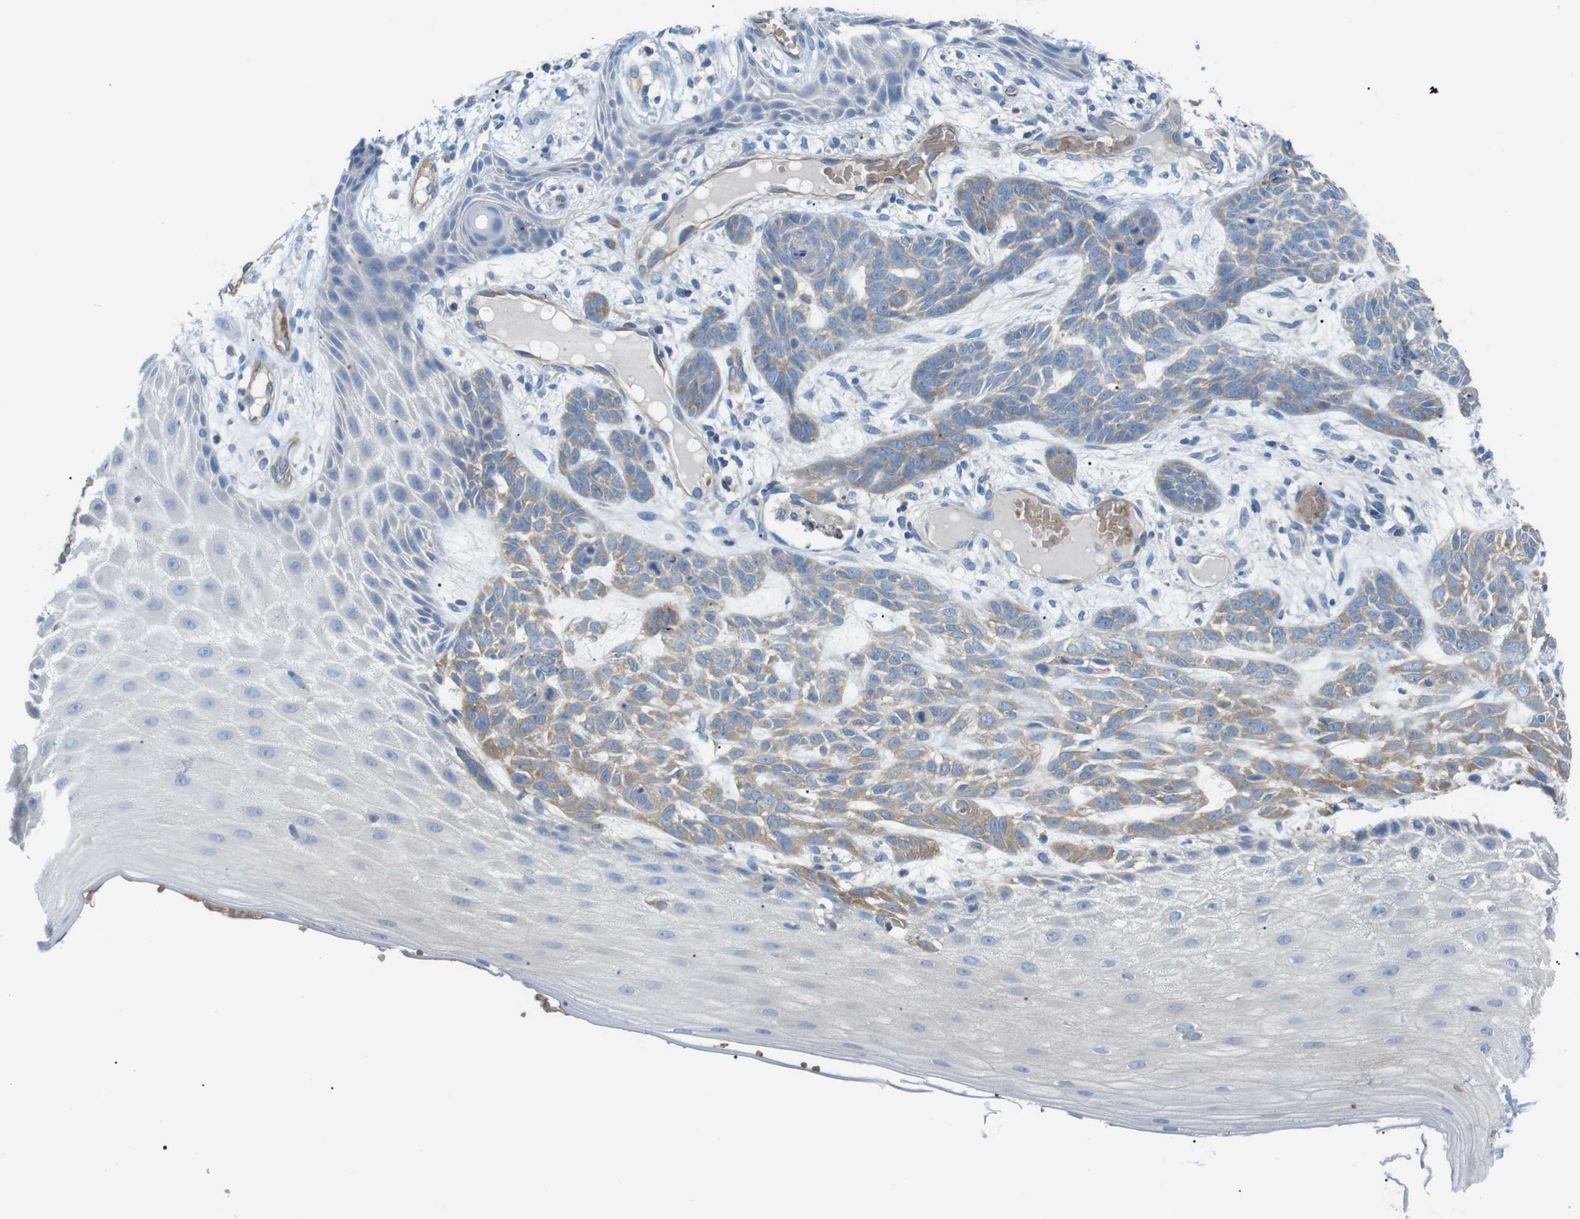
{"staining": {"intensity": "weak", "quantity": "25%-75%", "location": "cytoplasmic/membranous"}, "tissue": "skin cancer", "cell_type": "Tumor cells", "image_type": "cancer", "snomed": [{"axis": "morphology", "description": "Basal cell carcinoma"}, {"axis": "topography", "description": "Skin"}], "caption": "Tumor cells show low levels of weak cytoplasmic/membranous staining in approximately 25%-75% of cells in human skin basal cell carcinoma.", "gene": "ADCY10", "patient": {"sex": "female", "age": 59}}